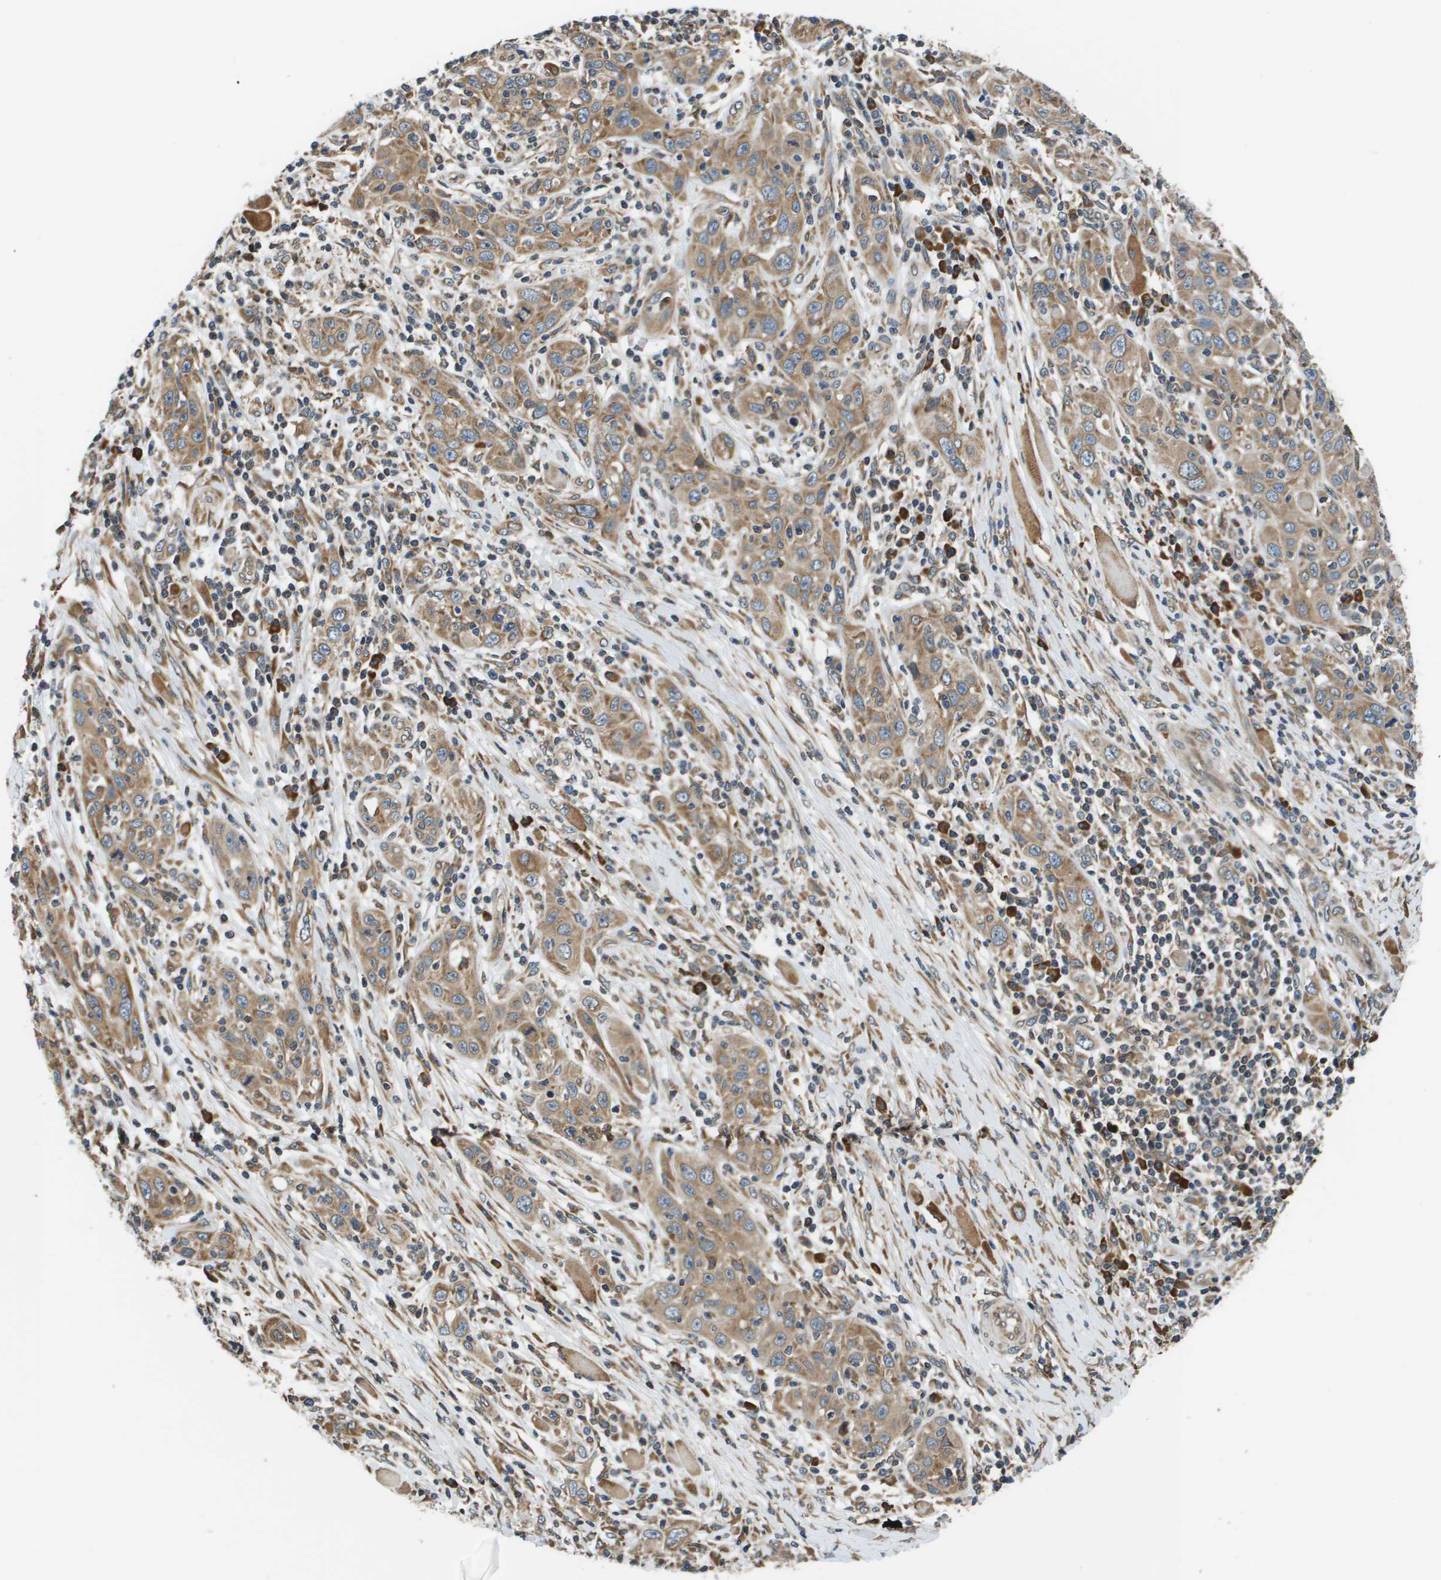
{"staining": {"intensity": "moderate", "quantity": ">75%", "location": "cytoplasmic/membranous"}, "tissue": "skin cancer", "cell_type": "Tumor cells", "image_type": "cancer", "snomed": [{"axis": "morphology", "description": "Squamous cell carcinoma, NOS"}, {"axis": "topography", "description": "Skin"}], "caption": "IHC photomicrograph of skin cancer stained for a protein (brown), which displays medium levels of moderate cytoplasmic/membranous positivity in approximately >75% of tumor cells.", "gene": "SEC62", "patient": {"sex": "female", "age": 88}}